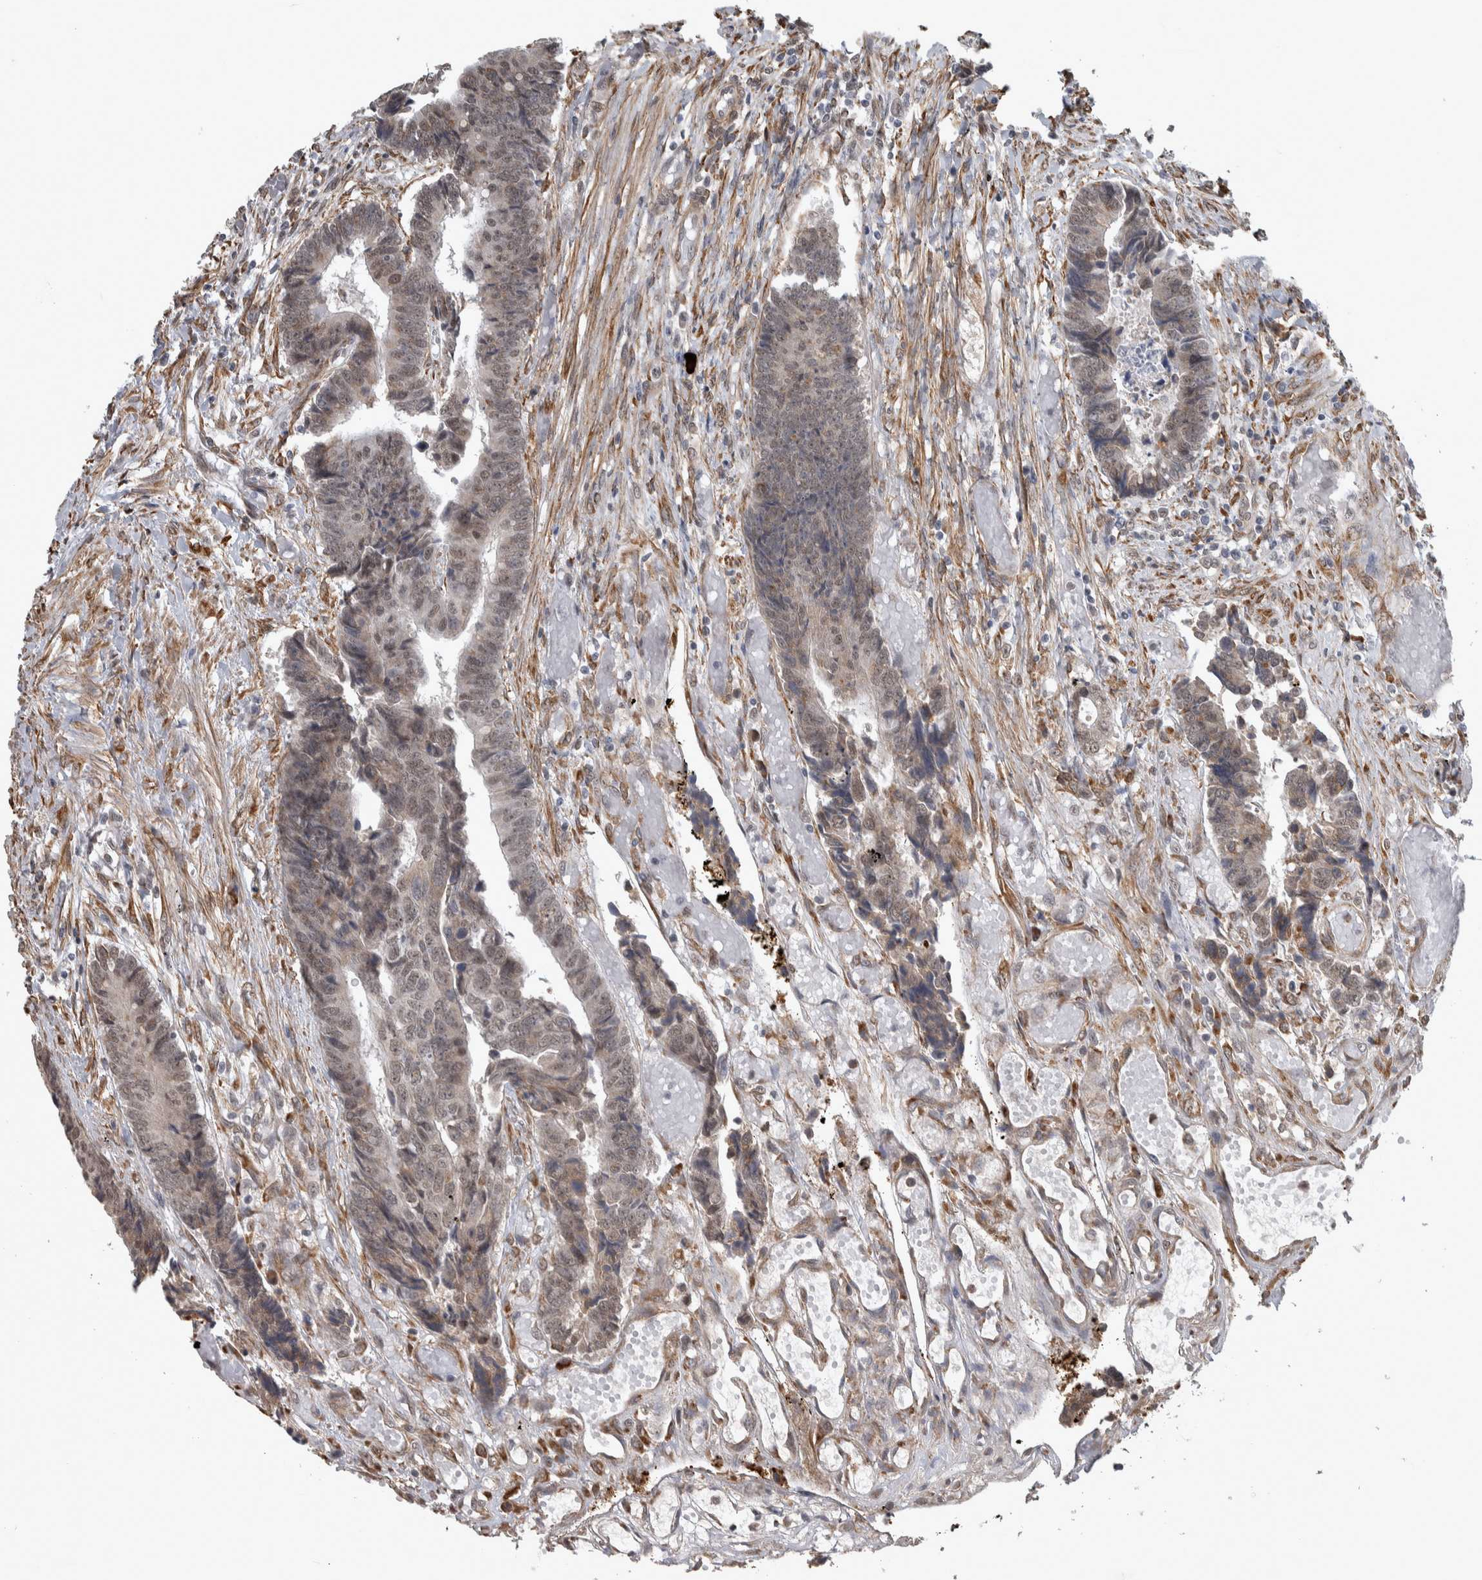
{"staining": {"intensity": "weak", "quantity": ">75%", "location": "nuclear"}, "tissue": "colorectal cancer", "cell_type": "Tumor cells", "image_type": "cancer", "snomed": [{"axis": "morphology", "description": "Adenocarcinoma, NOS"}, {"axis": "topography", "description": "Rectum"}], "caption": "A photomicrograph showing weak nuclear staining in approximately >75% of tumor cells in colorectal adenocarcinoma, as visualized by brown immunohistochemical staining.", "gene": "DDX42", "patient": {"sex": "male", "age": 84}}